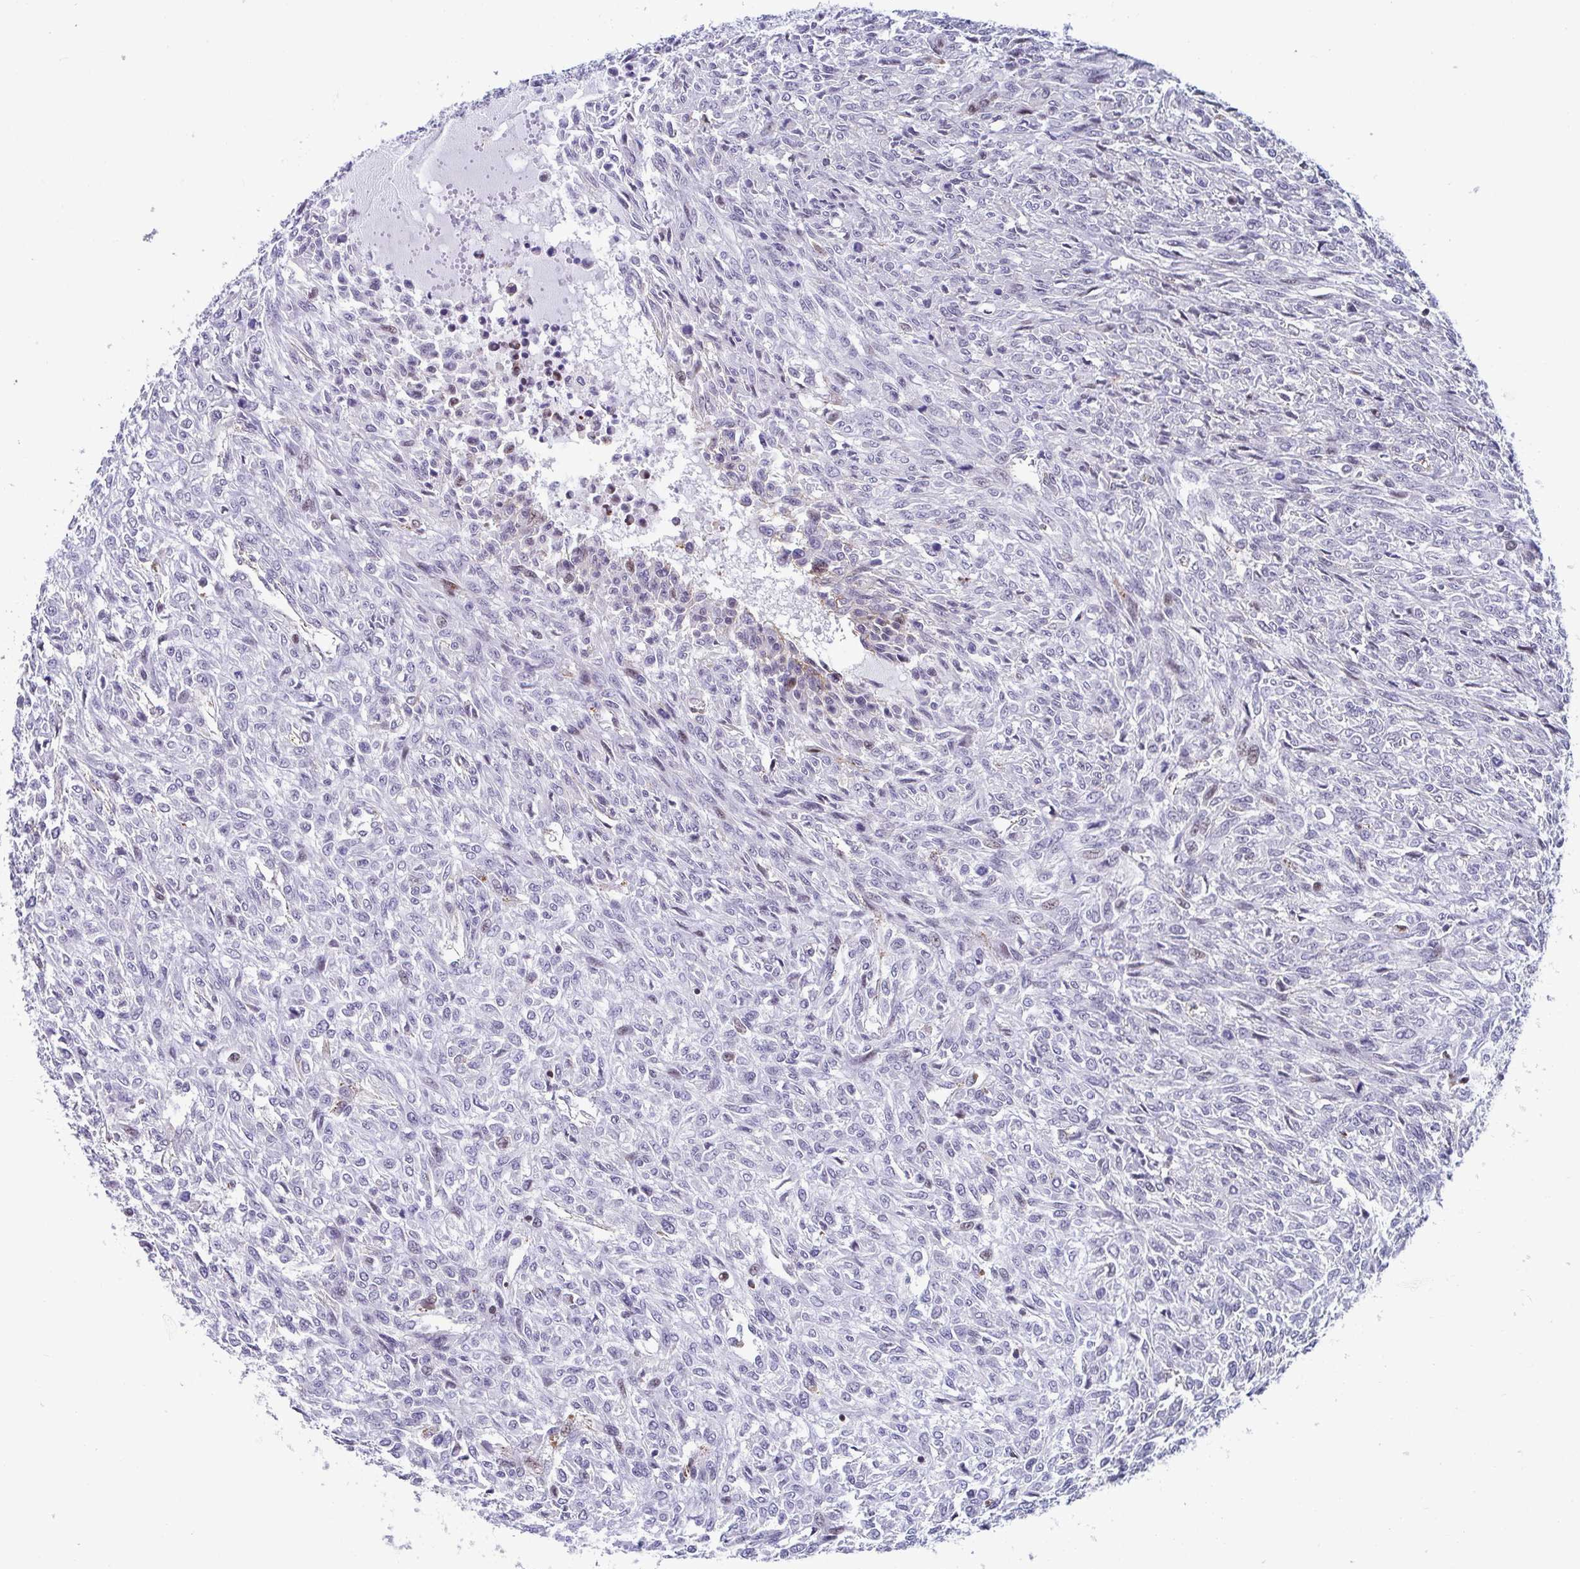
{"staining": {"intensity": "negative", "quantity": "none", "location": "none"}, "tissue": "renal cancer", "cell_type": "Tumor cells", "image_type": "cancer", "snomed": [{"axis": "morphology", "description": "Adenocarcinoma, NOS"}, {"axis": "topography", "description": "Kidney"}], "caption": "Tumor cells are negative for brown protein staining in renal cancer (adenocarcinoma).", "gene": "WDR72", "patient": {"sex": "male", "age": 58}}